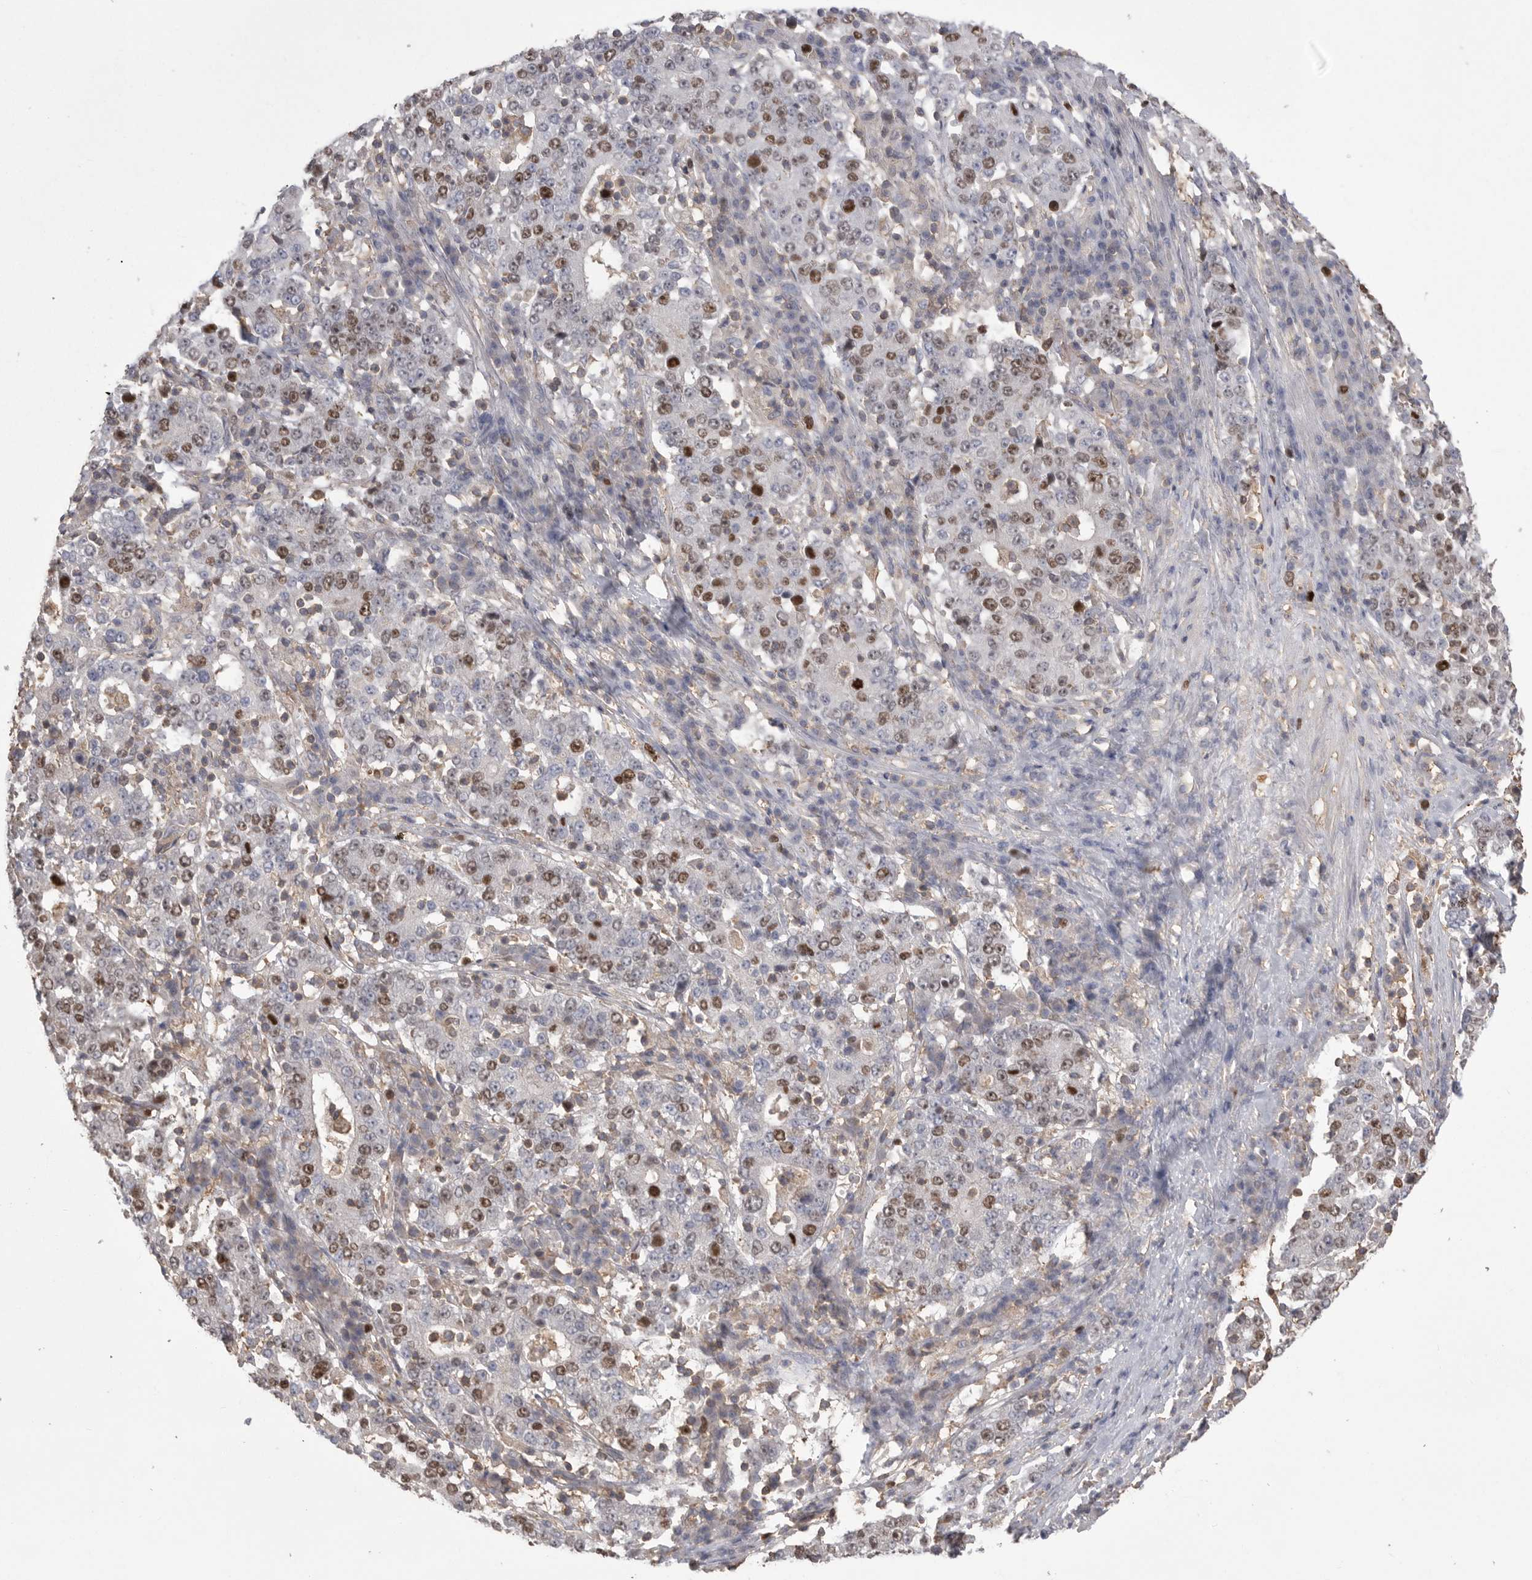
{"staining": {"intensity": "strong", "quantity": "25%-75%", "location": "nuclear"}, "tissue": "stomach cancer", "cell_type": "Tumor cells", "image_type": "cancer", "snomed": [{"axis": "morphology", "description": "Adenocarcinoma, NOS"}, {"axis": "topography", "description": "Stomach"}], "caption": "DAB immunohistochemical staining of stomach cancer (adenocarcinoma) demonstrates strong nuclear protein staining in approximately 25%-75% of tumor cells.", "gene": "TOP2A", "patient": {"sex": "male", "age": 59}}